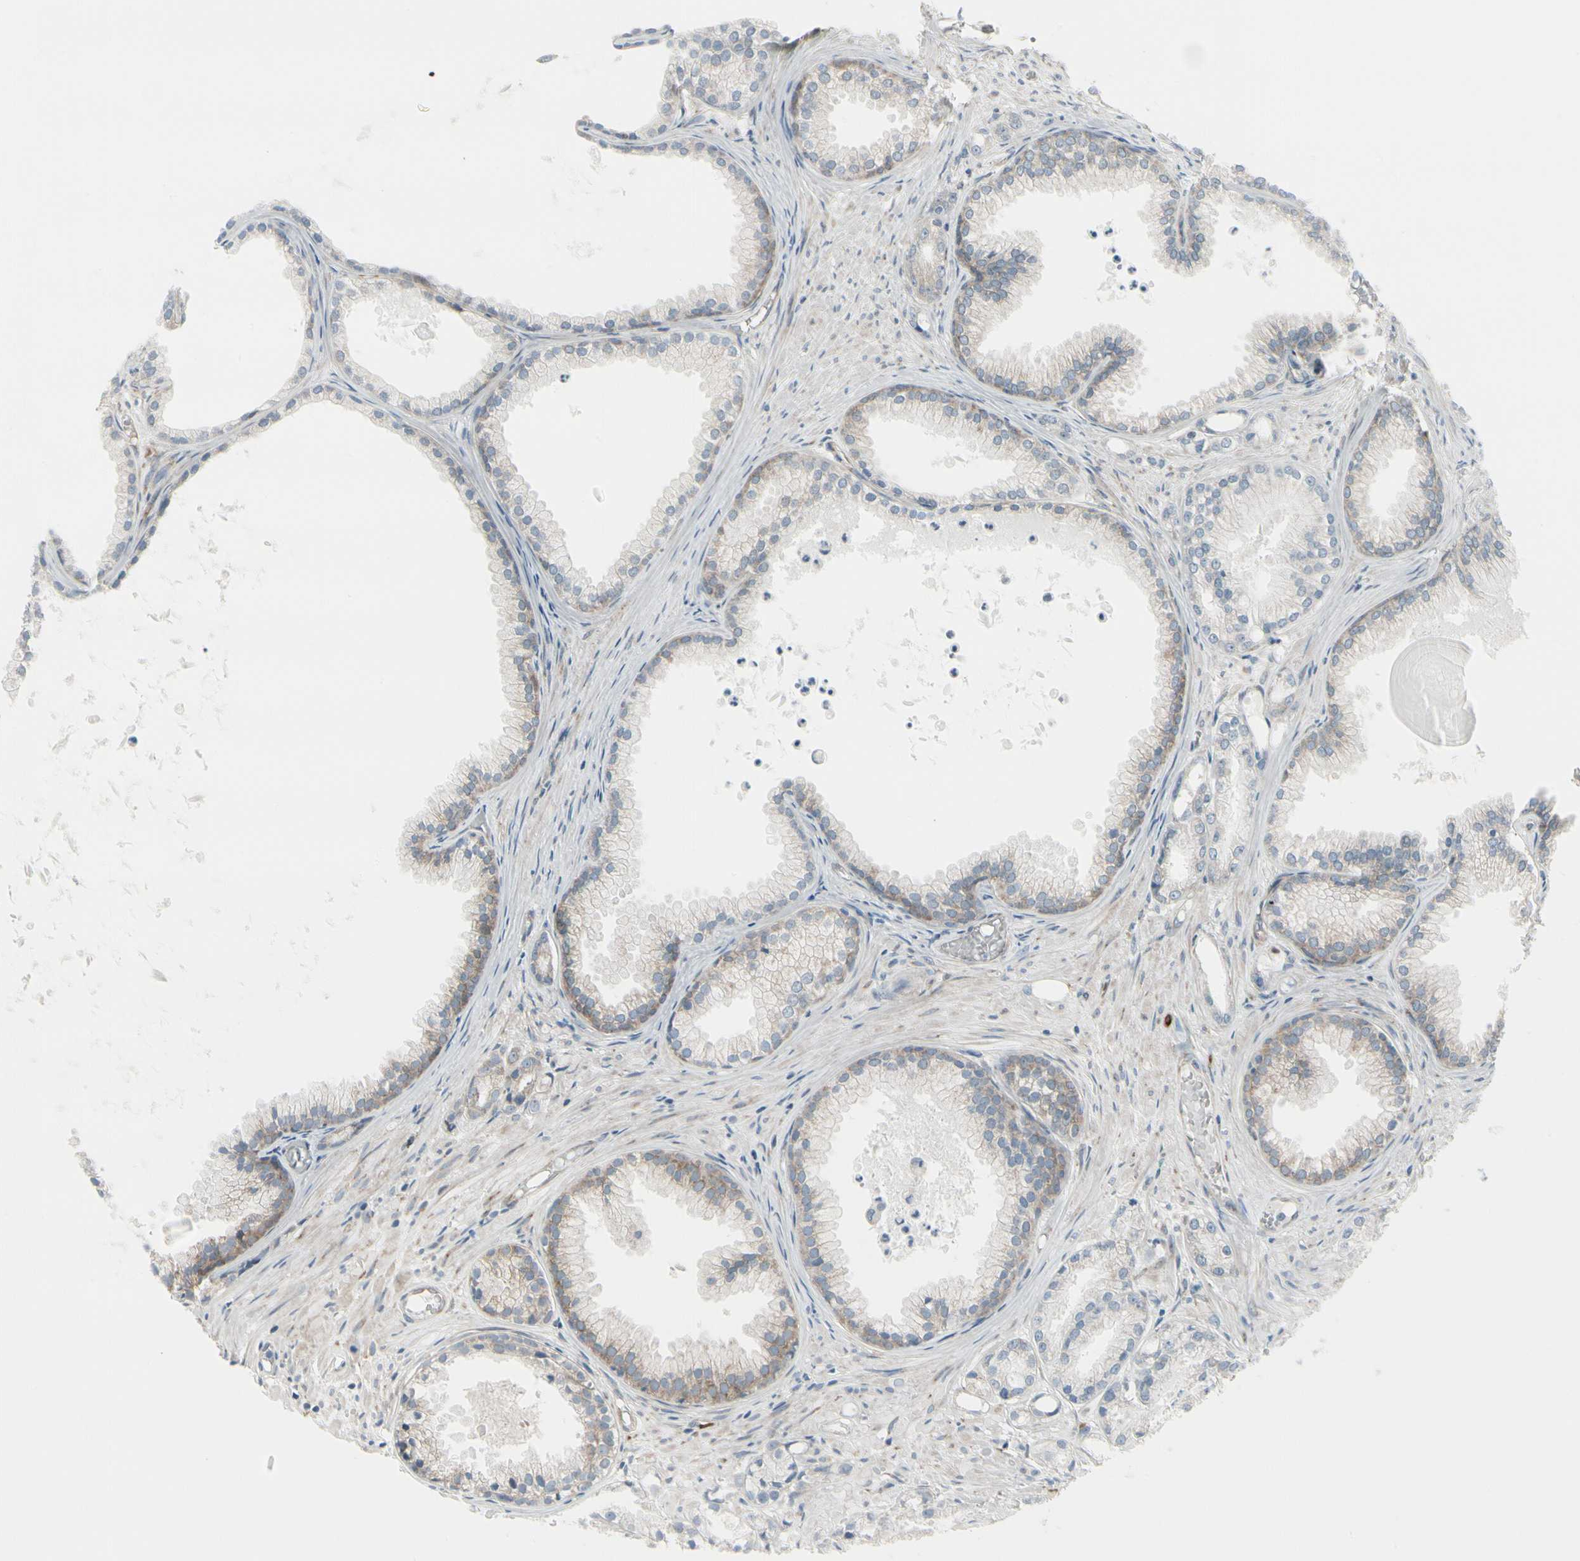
{"staining": {"intensity": "weak", "quantity": "25%-75%", "location": "cytoplasmic/membranous"}, "tissue": "prostate cancer", "cell_type": "Tumor cells", "image_type": "cancer", "snomed": [{"axis": "morphology", "description": "Adenocarcinoma, Low grade"}, {"axis": "topography", "description": "Prostate"}], "caption": "A histopathology image of human prostate cancer (low-grade adenocarcinoma) stained for a protein shows weak cytoplasmic/membranous brown staining in tumor cells.", "gene": "FNDC3A", "patient": {"sex": "male", "age": 72}}